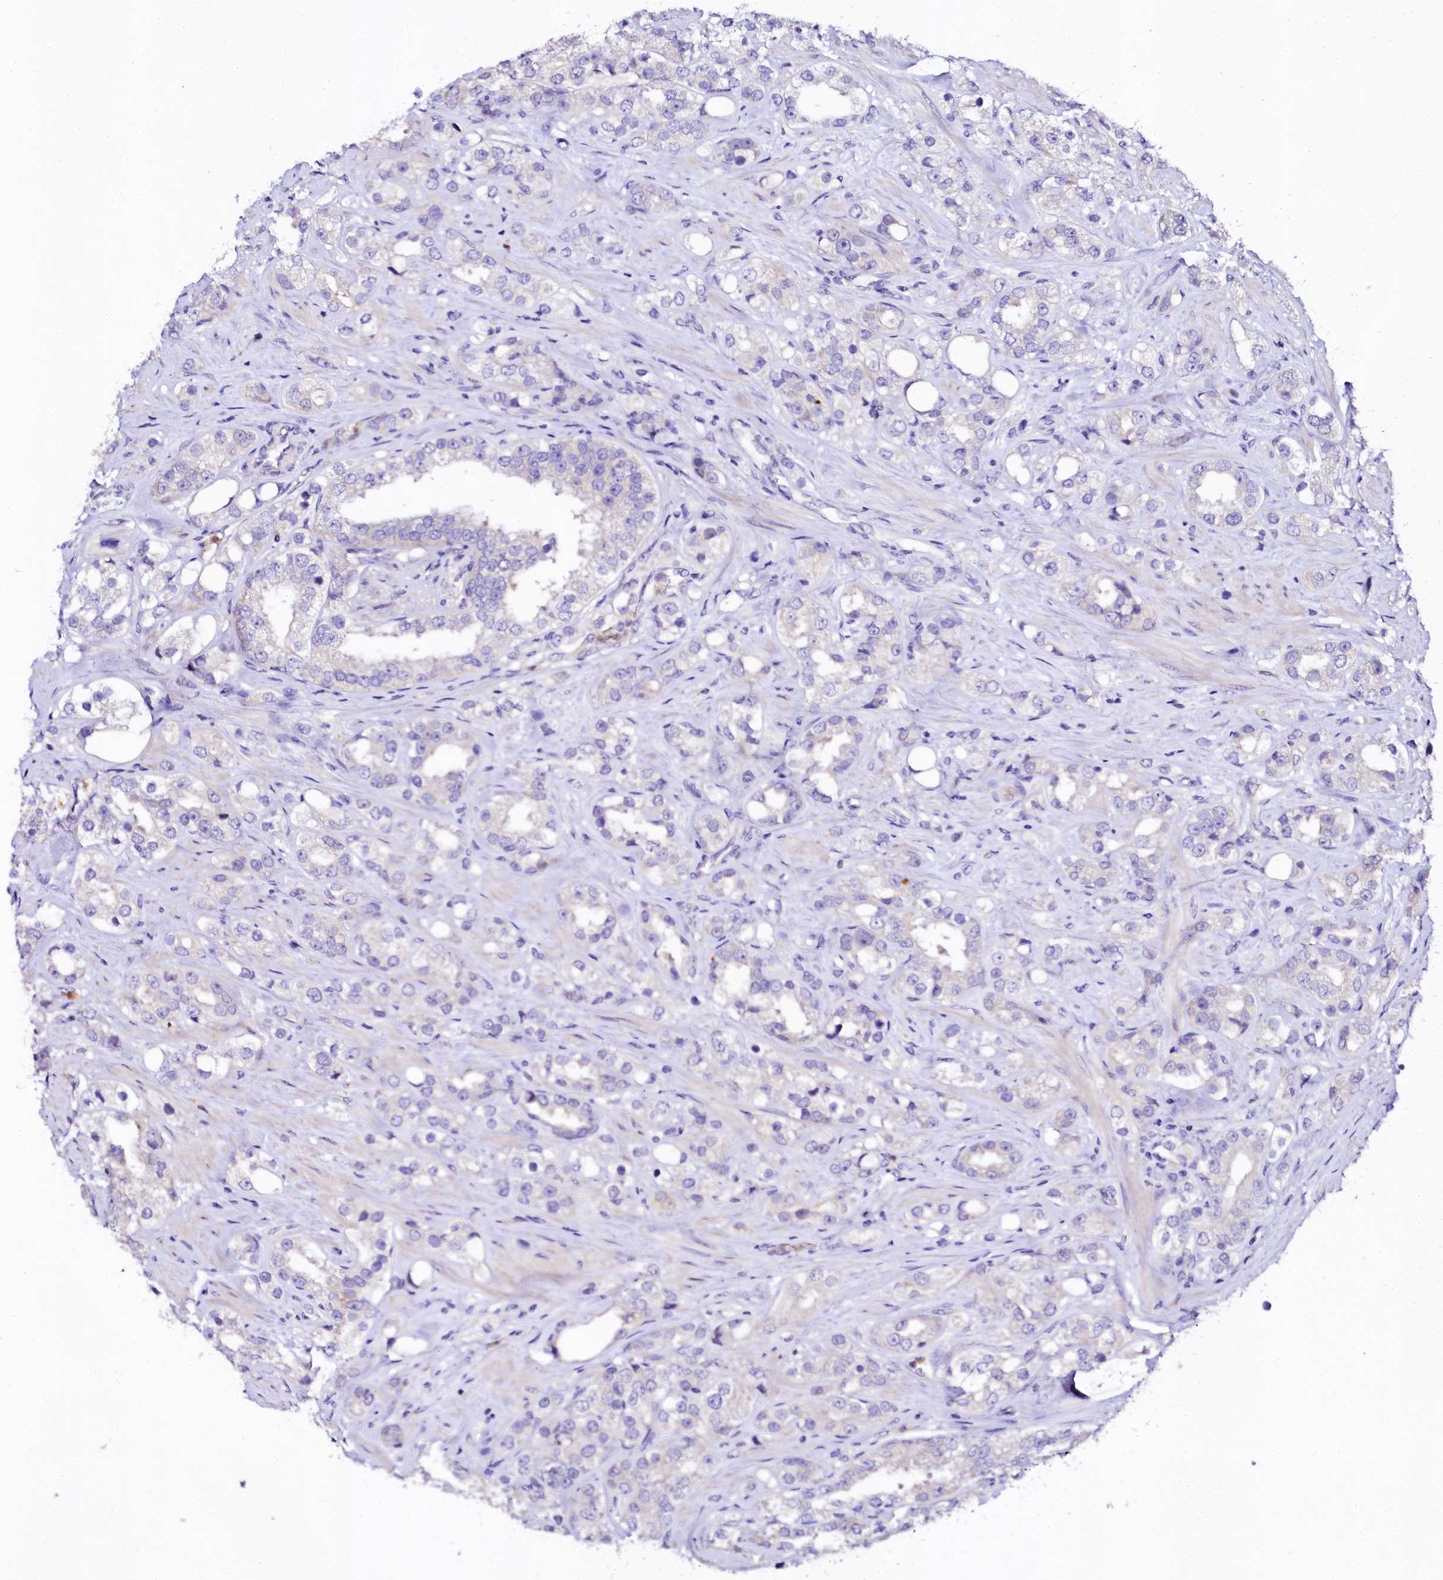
{"staining": {"intensity": "negative", "quantity": "none", "location": "none"}, "tissue": "prostate cancer", "cell_type": "Tumor cells", "image_type": "cancer", "snomed": [{"axis": "morphology", "description": "Adenocarcinoma, NOS"}, {"axis": "topography", "description": "Prostate"}], "caption": "Histopathology image shows no significant protein expression in tumor cells of prostate adenocarcinoma. The staining was performed using DAB to visualize the protein expression in brown, while the nuclei were stained in blue with hematoxylin (Magnification: 20x).", "gene": "NAA16", "patient": {"sex": "male", "age": 79}}